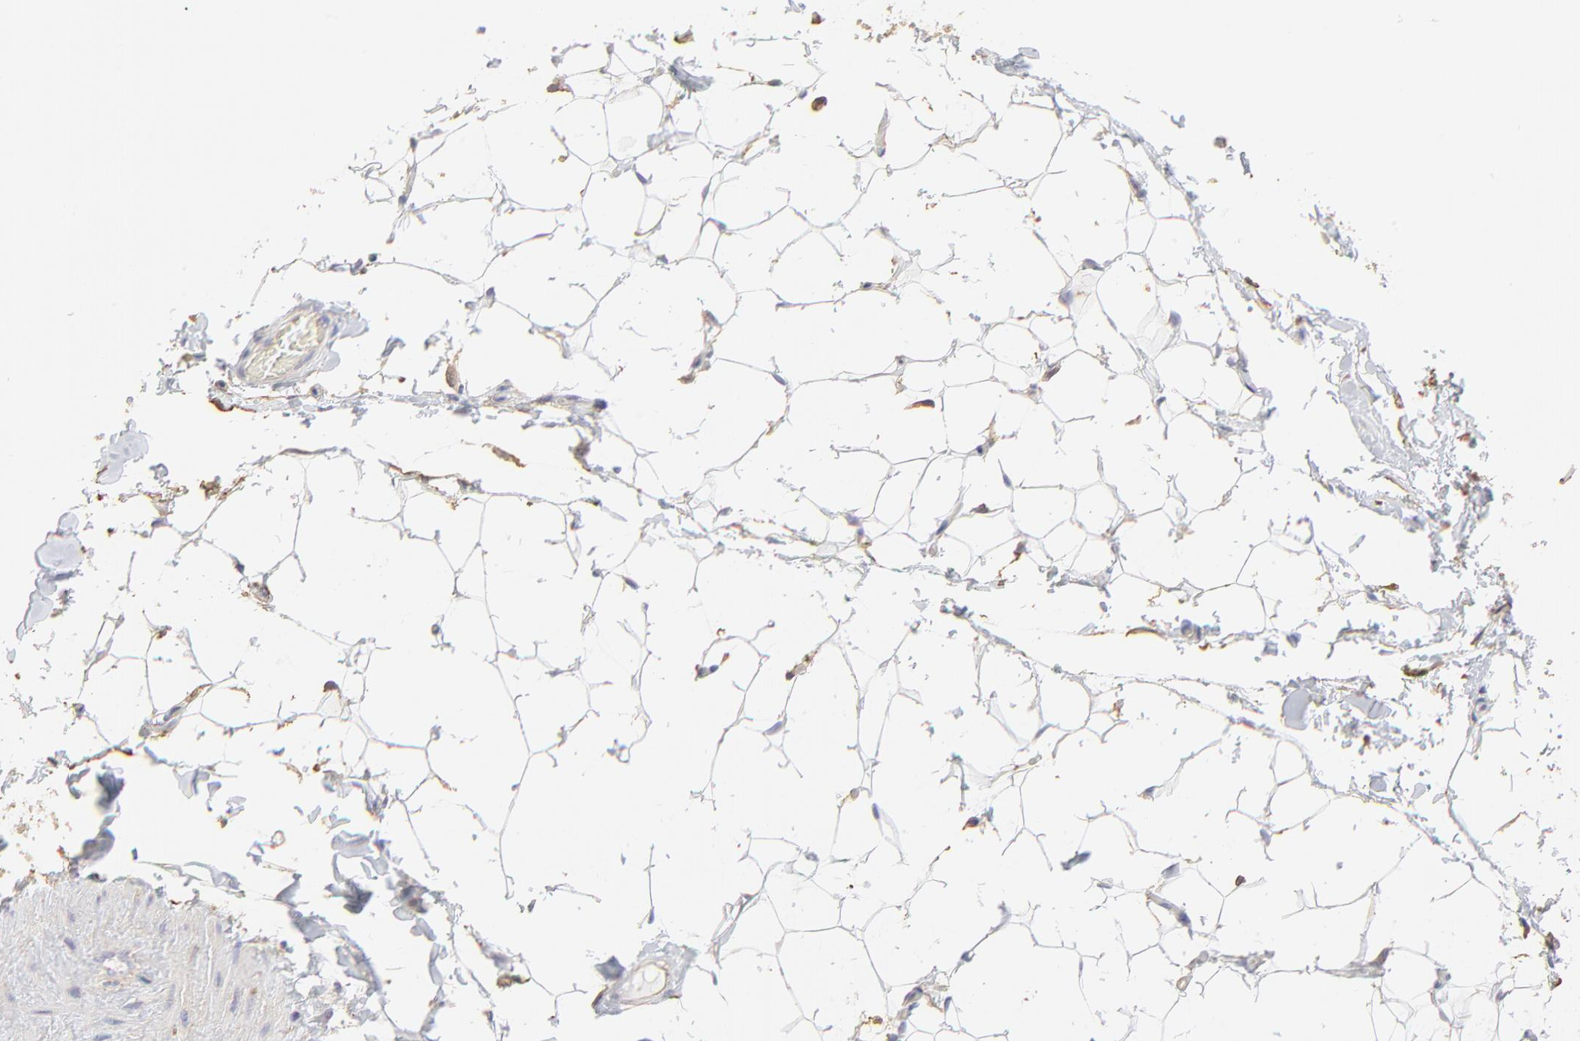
{"staining": {"intensity": "weak", "quantity": "25%-75%", "location": "cytoplasmic/membranous"}, "tissue": "adipose tissue", "cell_type": "Adipocytes", "image_type": "normal", "snomed": [{"axis": "morphology", "description": "Normal tissue, NOS"}, {"axis": "topography", "description": "Soft tissue"}], "caption": "Immunohistochemistry staining of benign adipose tissue, which reveals low levels of weak cytoplasmic/membranous positivity in approximately 25%-75% of adipocytes indicating weak cytoplasmic/membranous protein staining. The staining was performed using DAB (brown) for protein detection and nuclei were counterstained in hematoxylin (blue).", "gene": "ANXA6", "patient": {"sex": "male", "age": 26}}